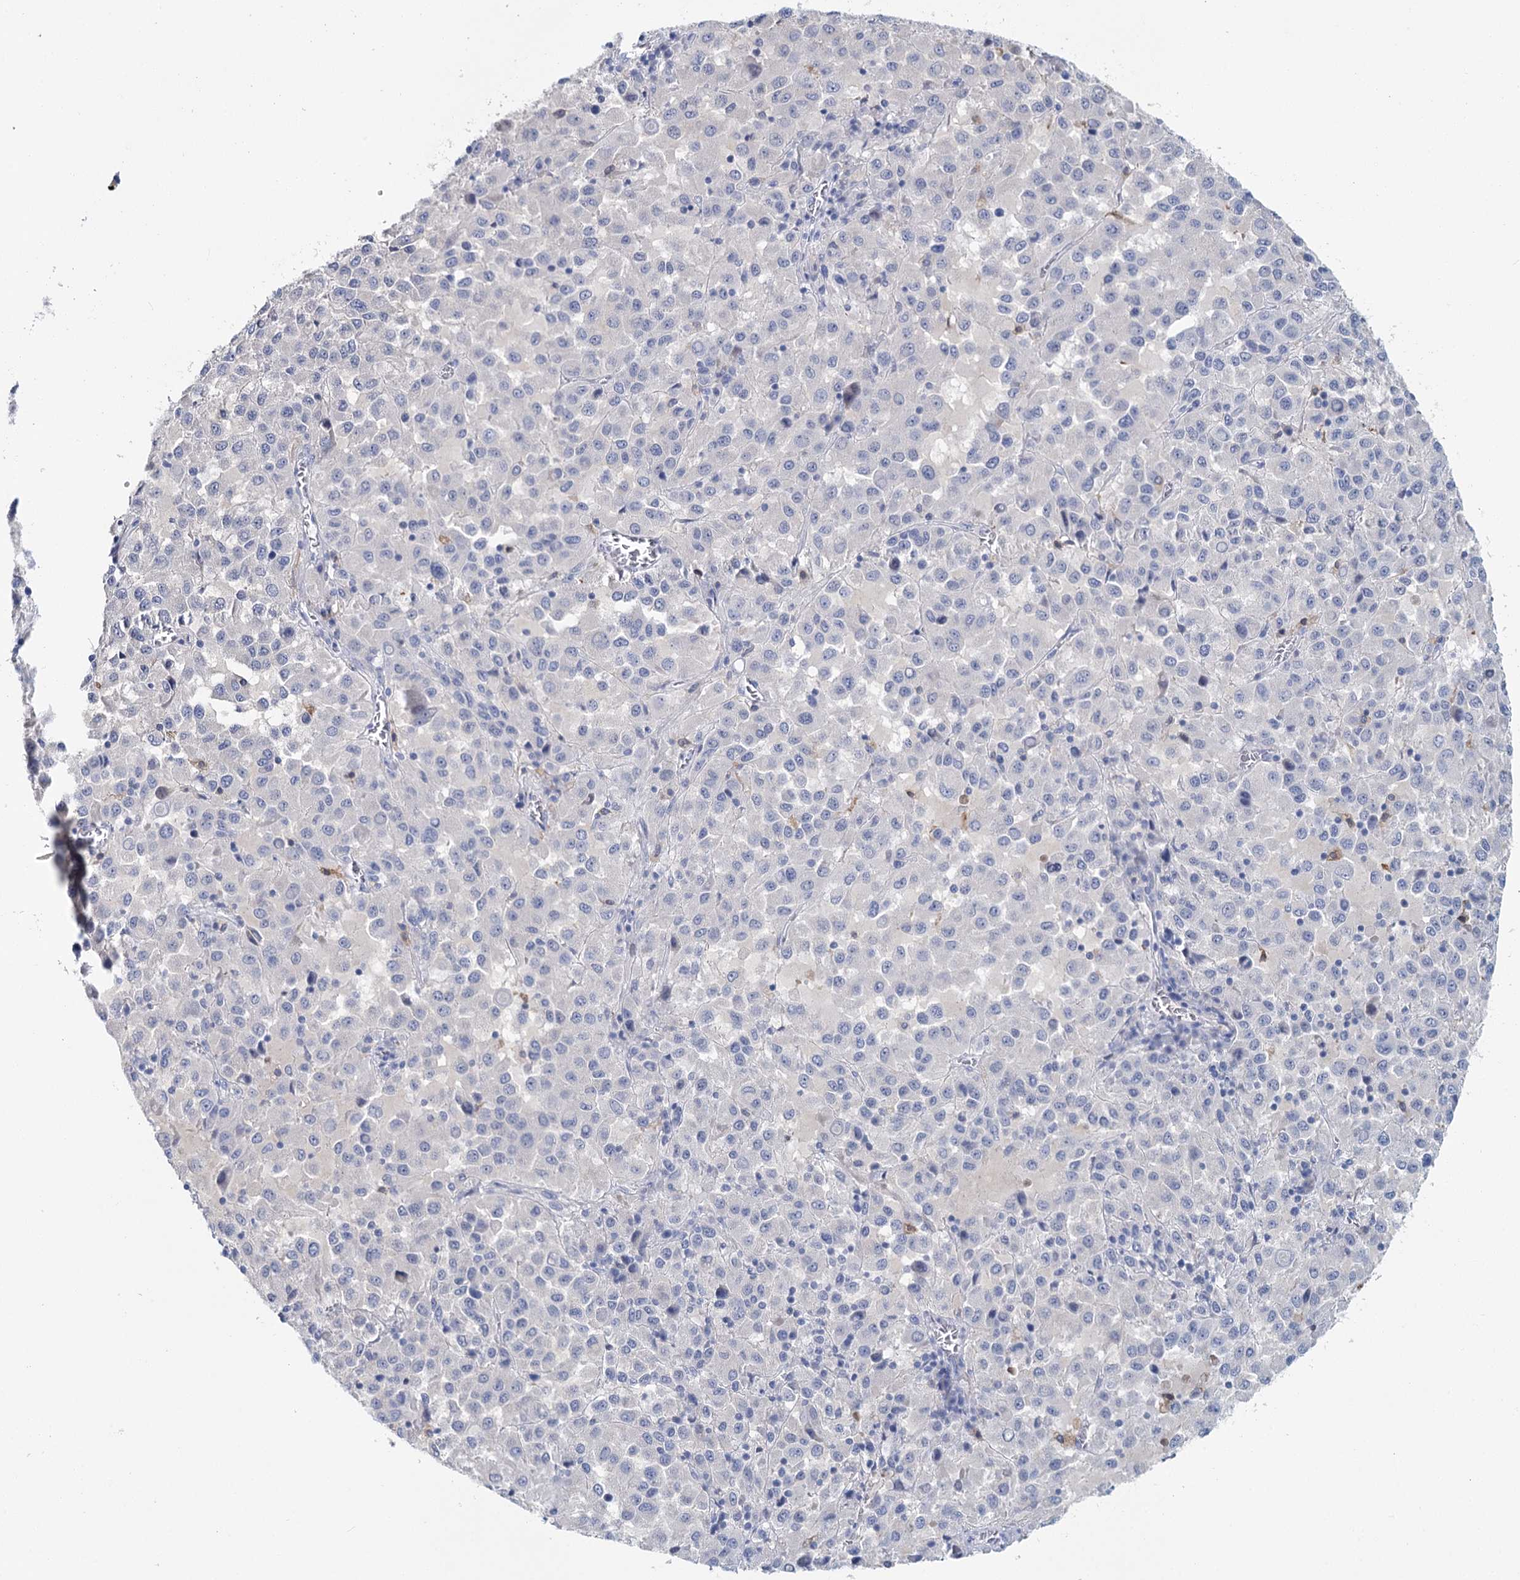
{"staining": {"intensity": "negative", "quantity": "none", "location": "none"}, "tissue": "melanoma", "cell_type": "Tumor cells", "image_type": "cancer", "snomed": [{"axis": "morphology", "description": "Malignant melanoma, Metastatic site"}, {"axis": "topography", "description": "Lung"}], "caption": "Protein analysis of melanoma shows no significant positivity in tumor cells. The staining was performed using DAB to visualize the protein expression in brown, while the nuclei were stained in blue with hematoxylin (Magnification: 20x).", "gene": "METTL7B", "patient": {"sex": "male", "age": 64}}